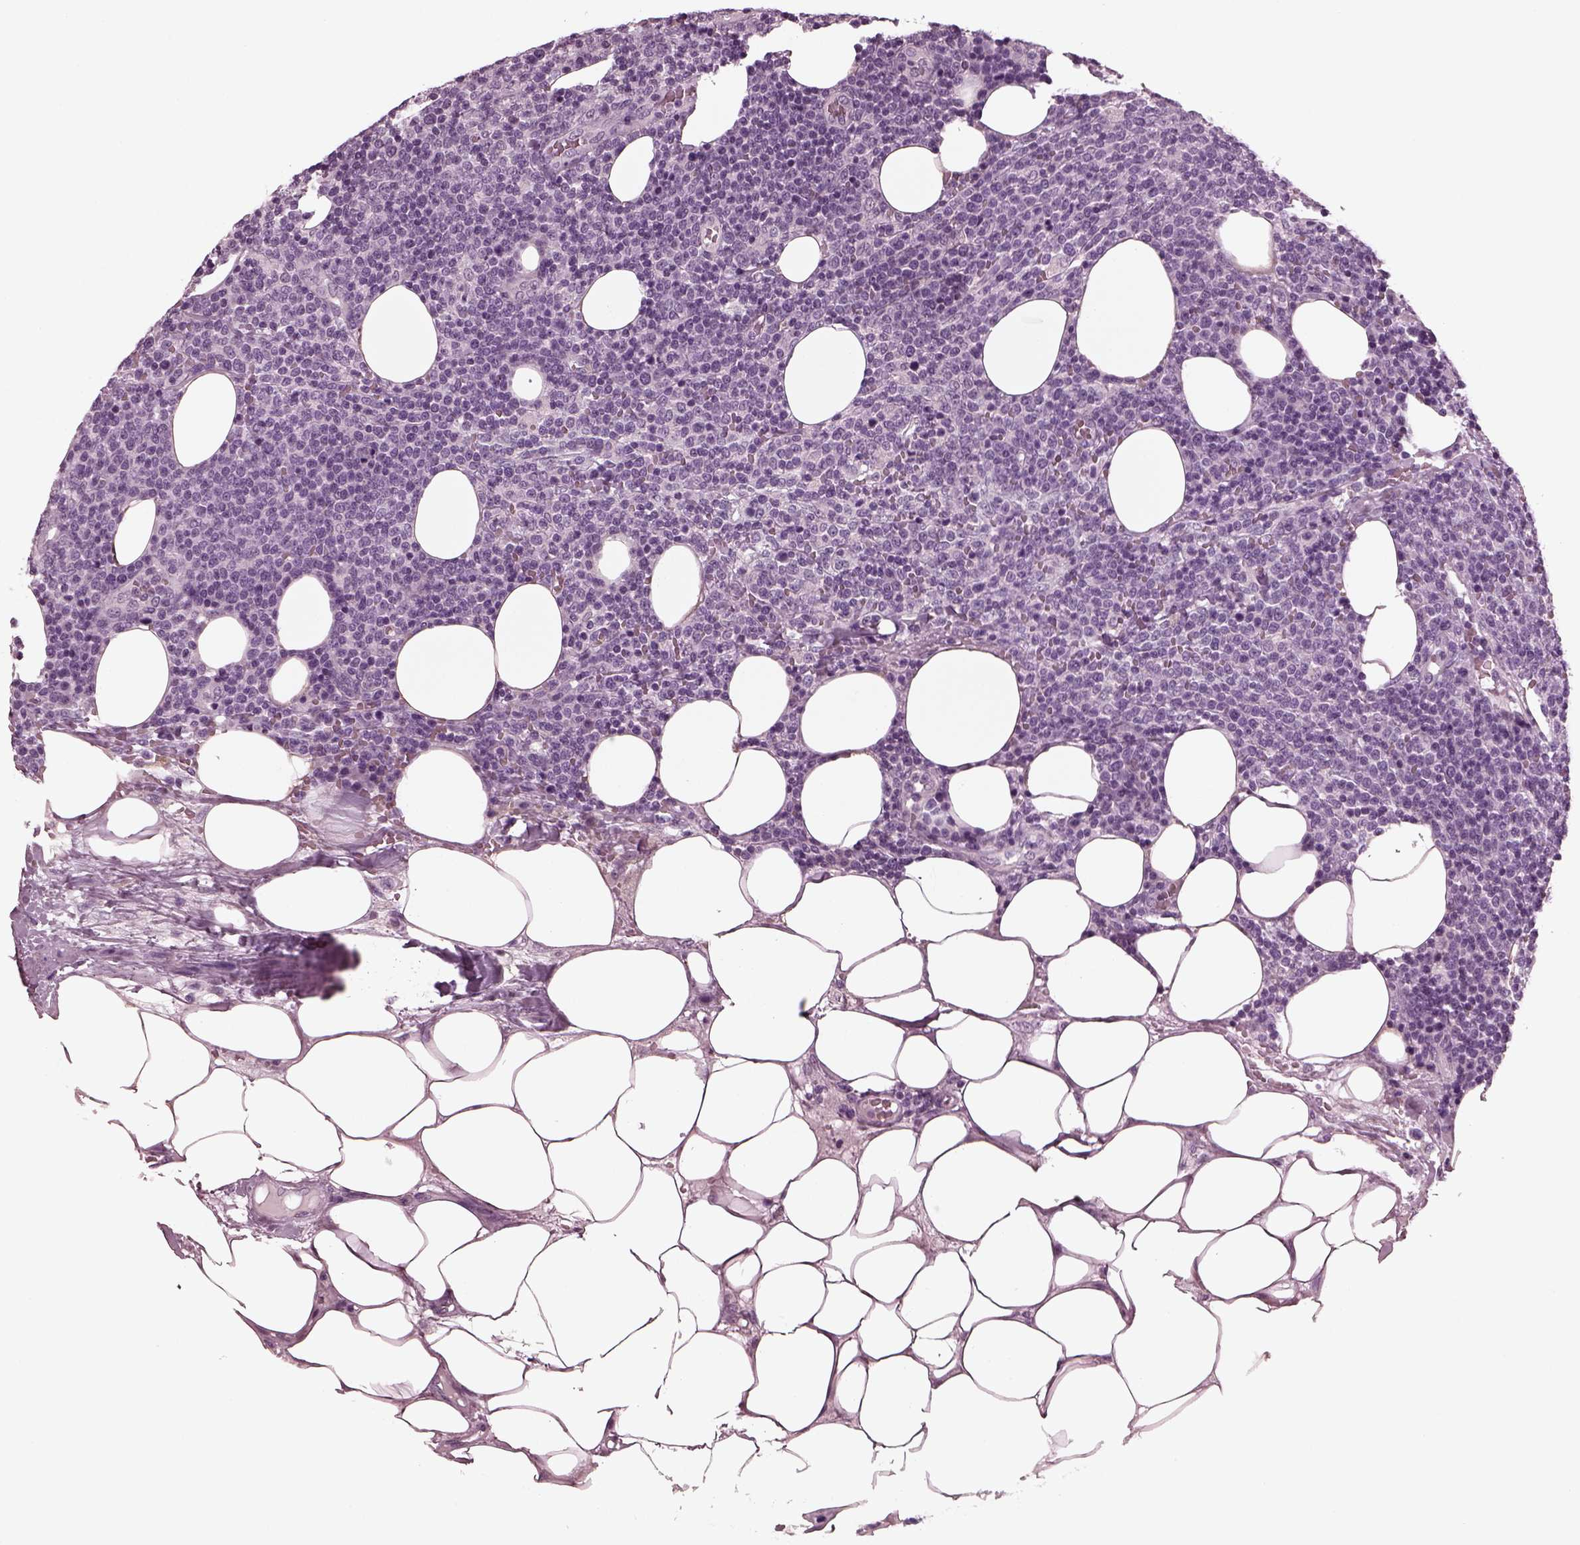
{"staining": {"intensity": "negative", "quantity": "none", "location": "none"}, "tissue": "lymphoma", "cell_type": "Tumor cells", "image_type": "cancer", "snomed": [{"axis": "morphology", "description": "Malignant lymphoma, non-Hodgkin's type, High grade"}, {"axis": "topography", "description": "Lymph node"}], "caption": "A micrograph of human lymphoma is negative for staining in tumor cells.", "gene": "MIB2", "patient": {"sex": "male", "age": 61}}